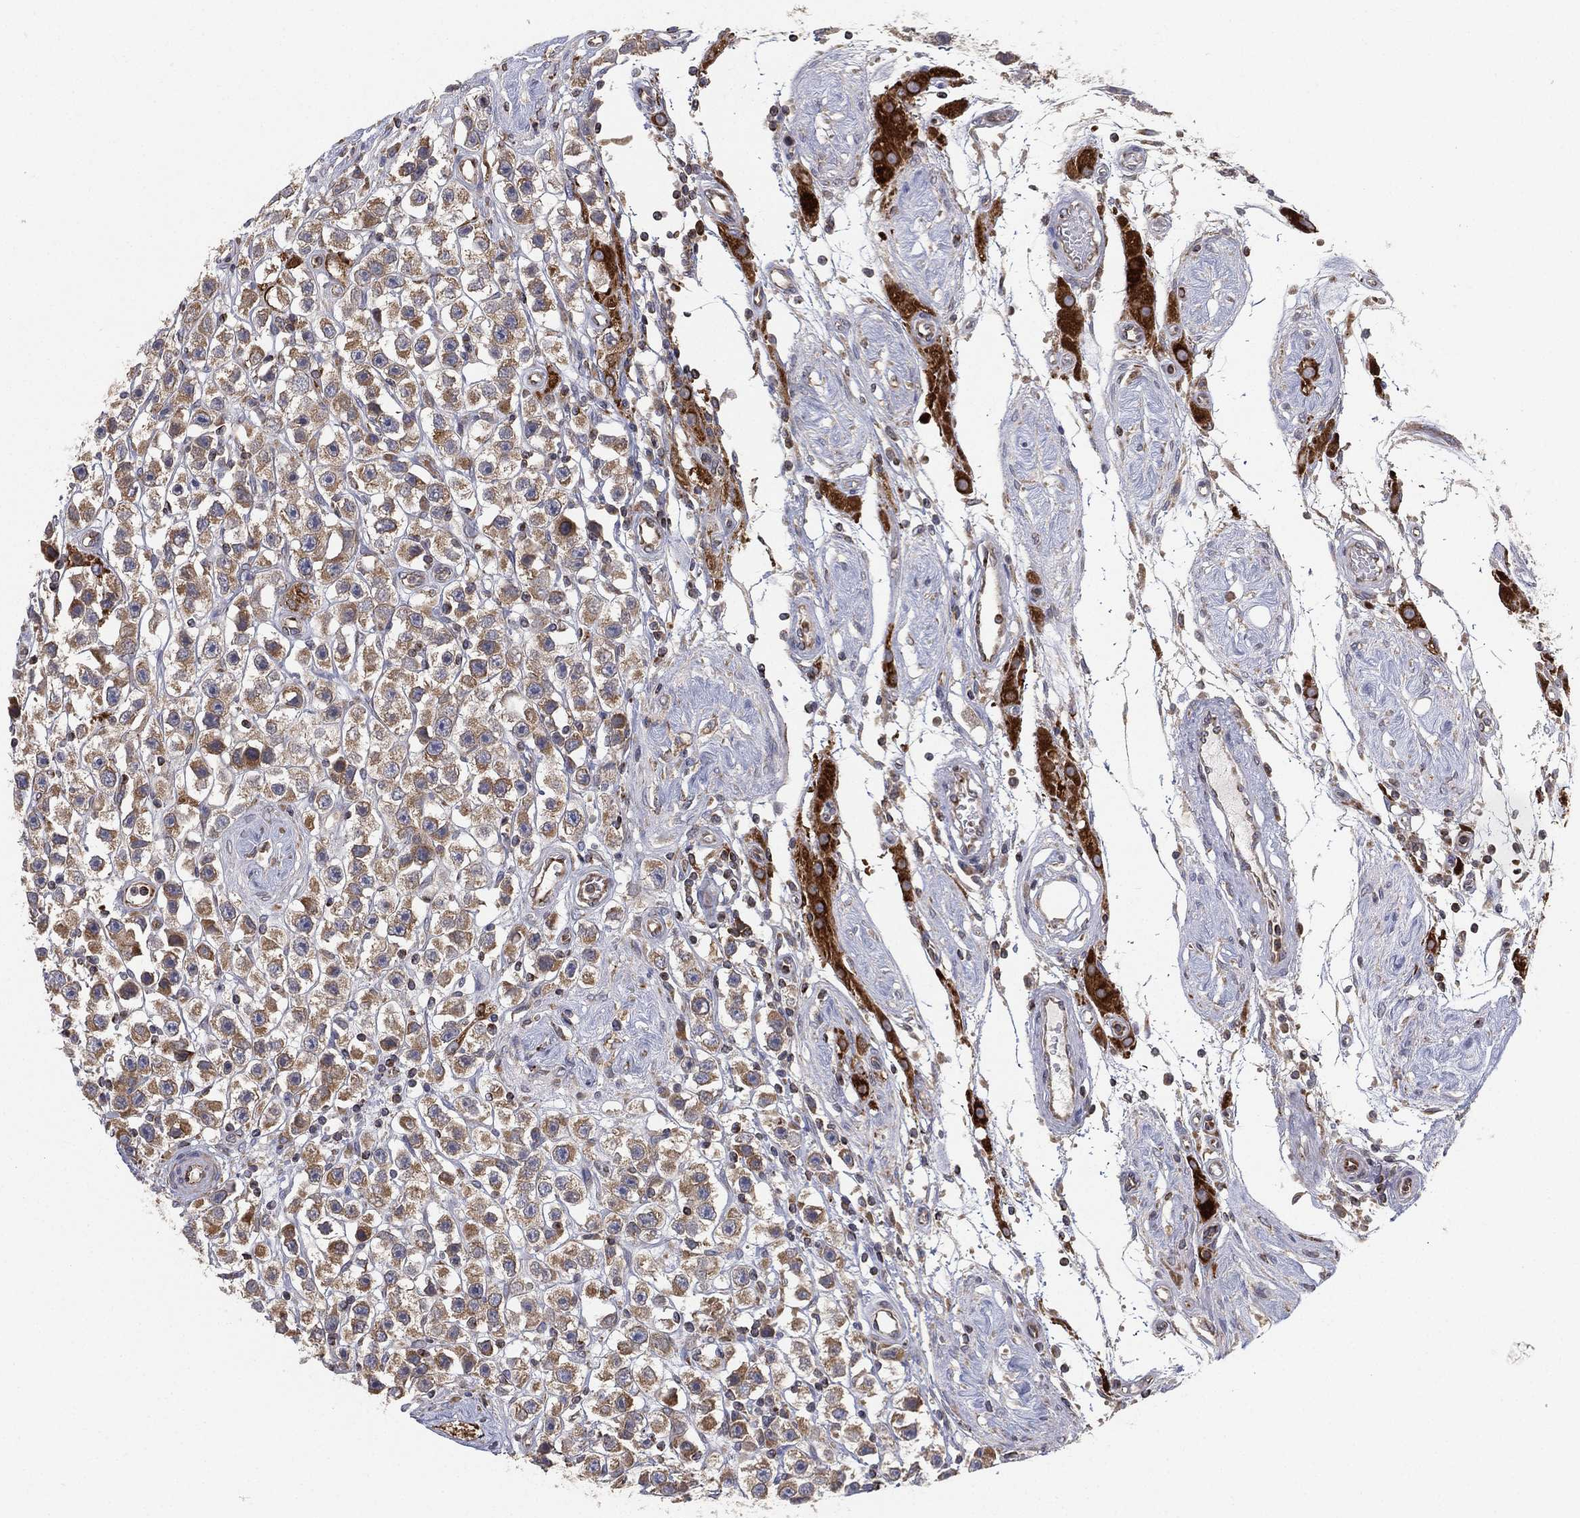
{"staining": {"intensity": "weak", "quantity": "25%-75%", "location": "cytoplasmic/membranous"}, "tissue": "testis cancer", "cell_type": "Tumor cells", "image_type": "cancer", "snomed": [{"axis": "morphology", "description": "Seminoma, NOS"}, {"axis": "topography", "description": "Testis"}], "caption": "Testis cancer (seminoma) was stained to show a protein in brown. There is low levels of weak cytoplasmic/membranous positivity in approximately 25%-75% of tumor cells.", "gene": "CYB5B", "patient": {"sex": "male", "age": 45}}